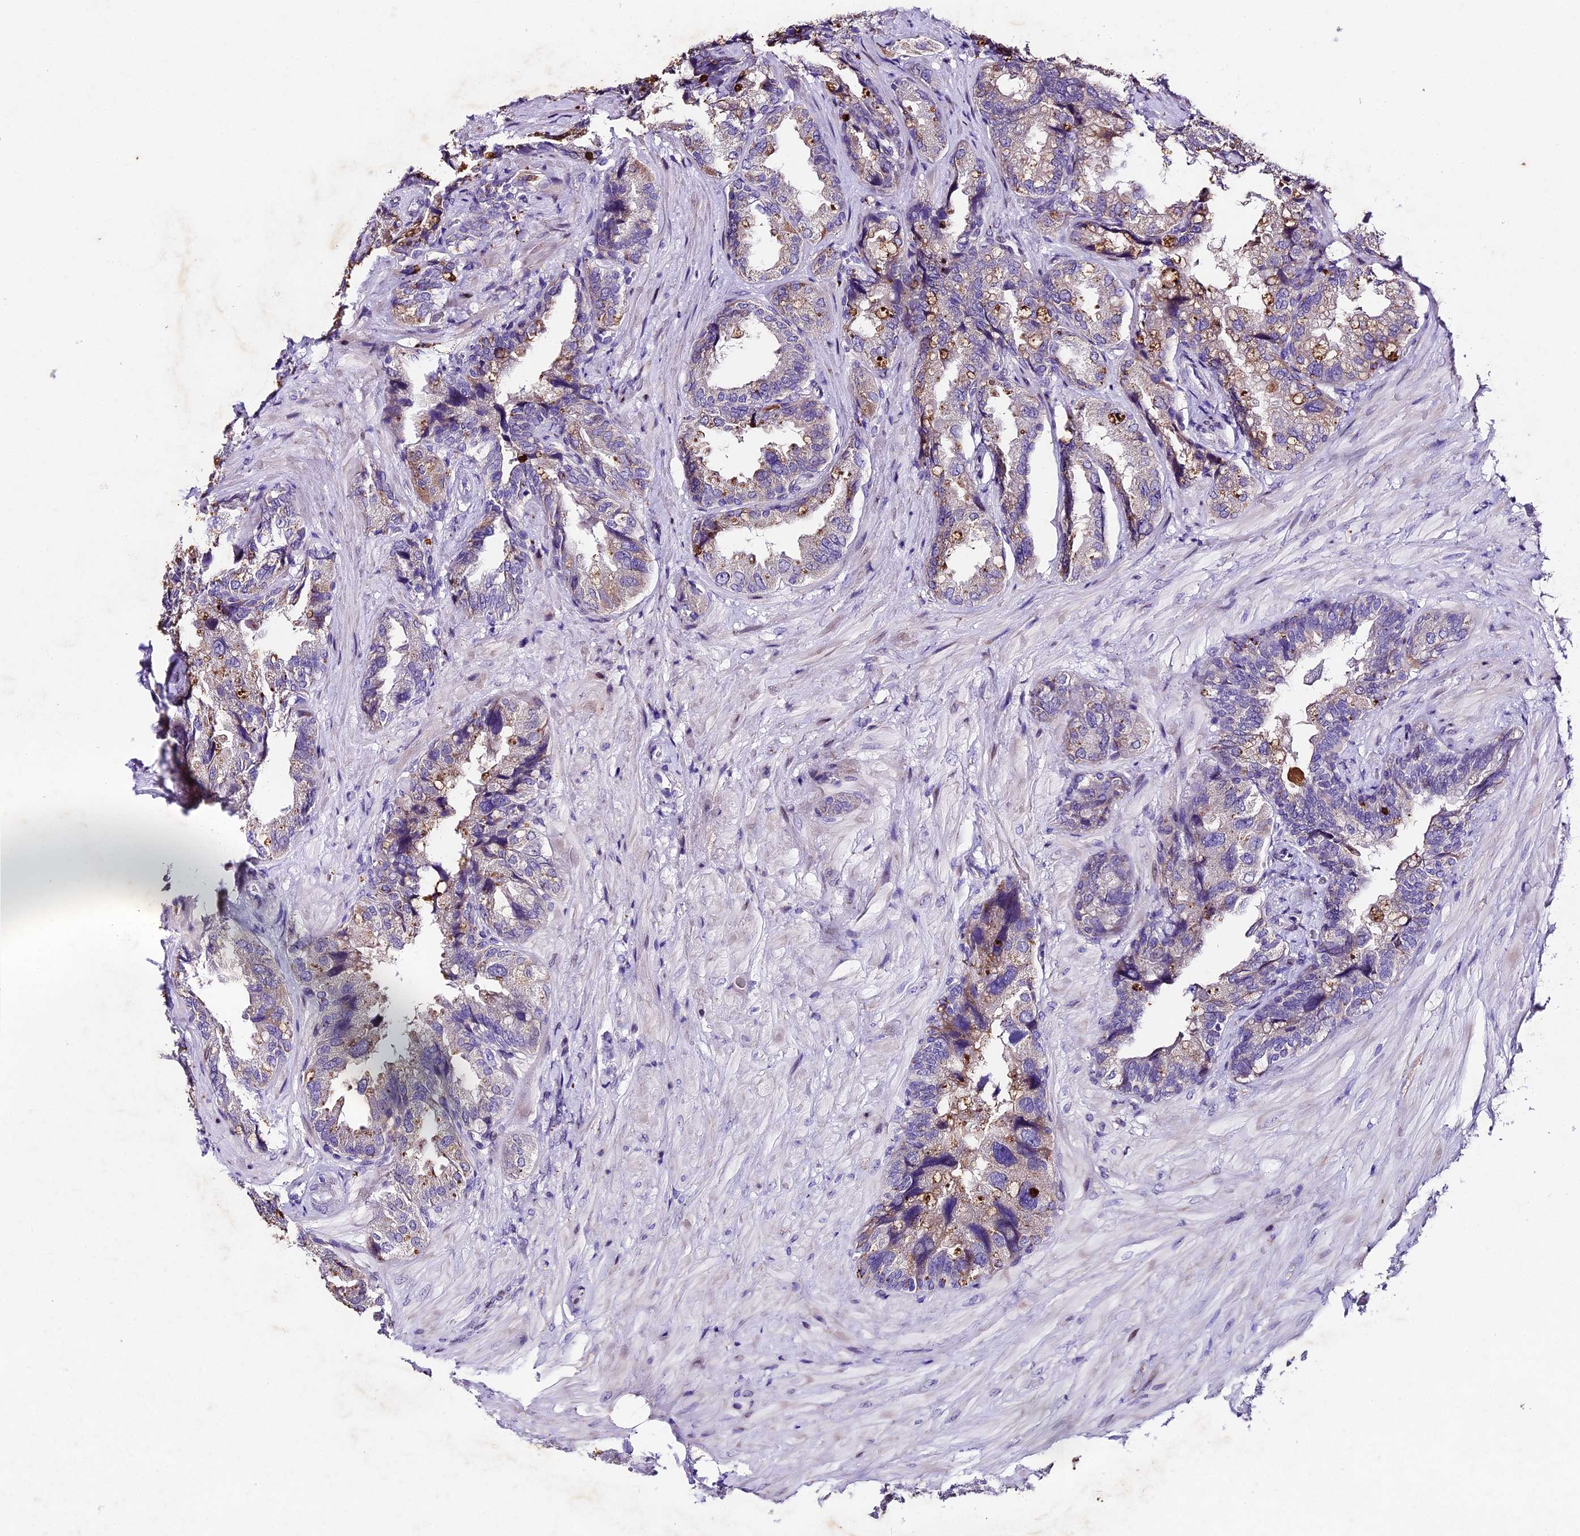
{"staining": {"intensity": "moderate", "quantity": "<25%", "location": "cytoplasmic/membranous"}, "tissue": "seminal vesicle", "cell_type": "Glandular cells", "image_type": "normal", "snomed": [{"axis": "morphology", "description": "Normal tissue, NOS"}, {"axis": "topography", "description": "Prostate and seminal vesicle, NOS"}, {"axis": "topography", "description": "Prostate"}, {"axis": "topography", "description": "Seminal veicle"}], "caption": "Immunohistochemical staining of normal human seminal vesicle exhibits low levels of moderate cytoplasmic/membranous positivity in approximately <25% of glandular cells.", "gene": "IFT140", "patient": {"sex": "male", "age": 67}}